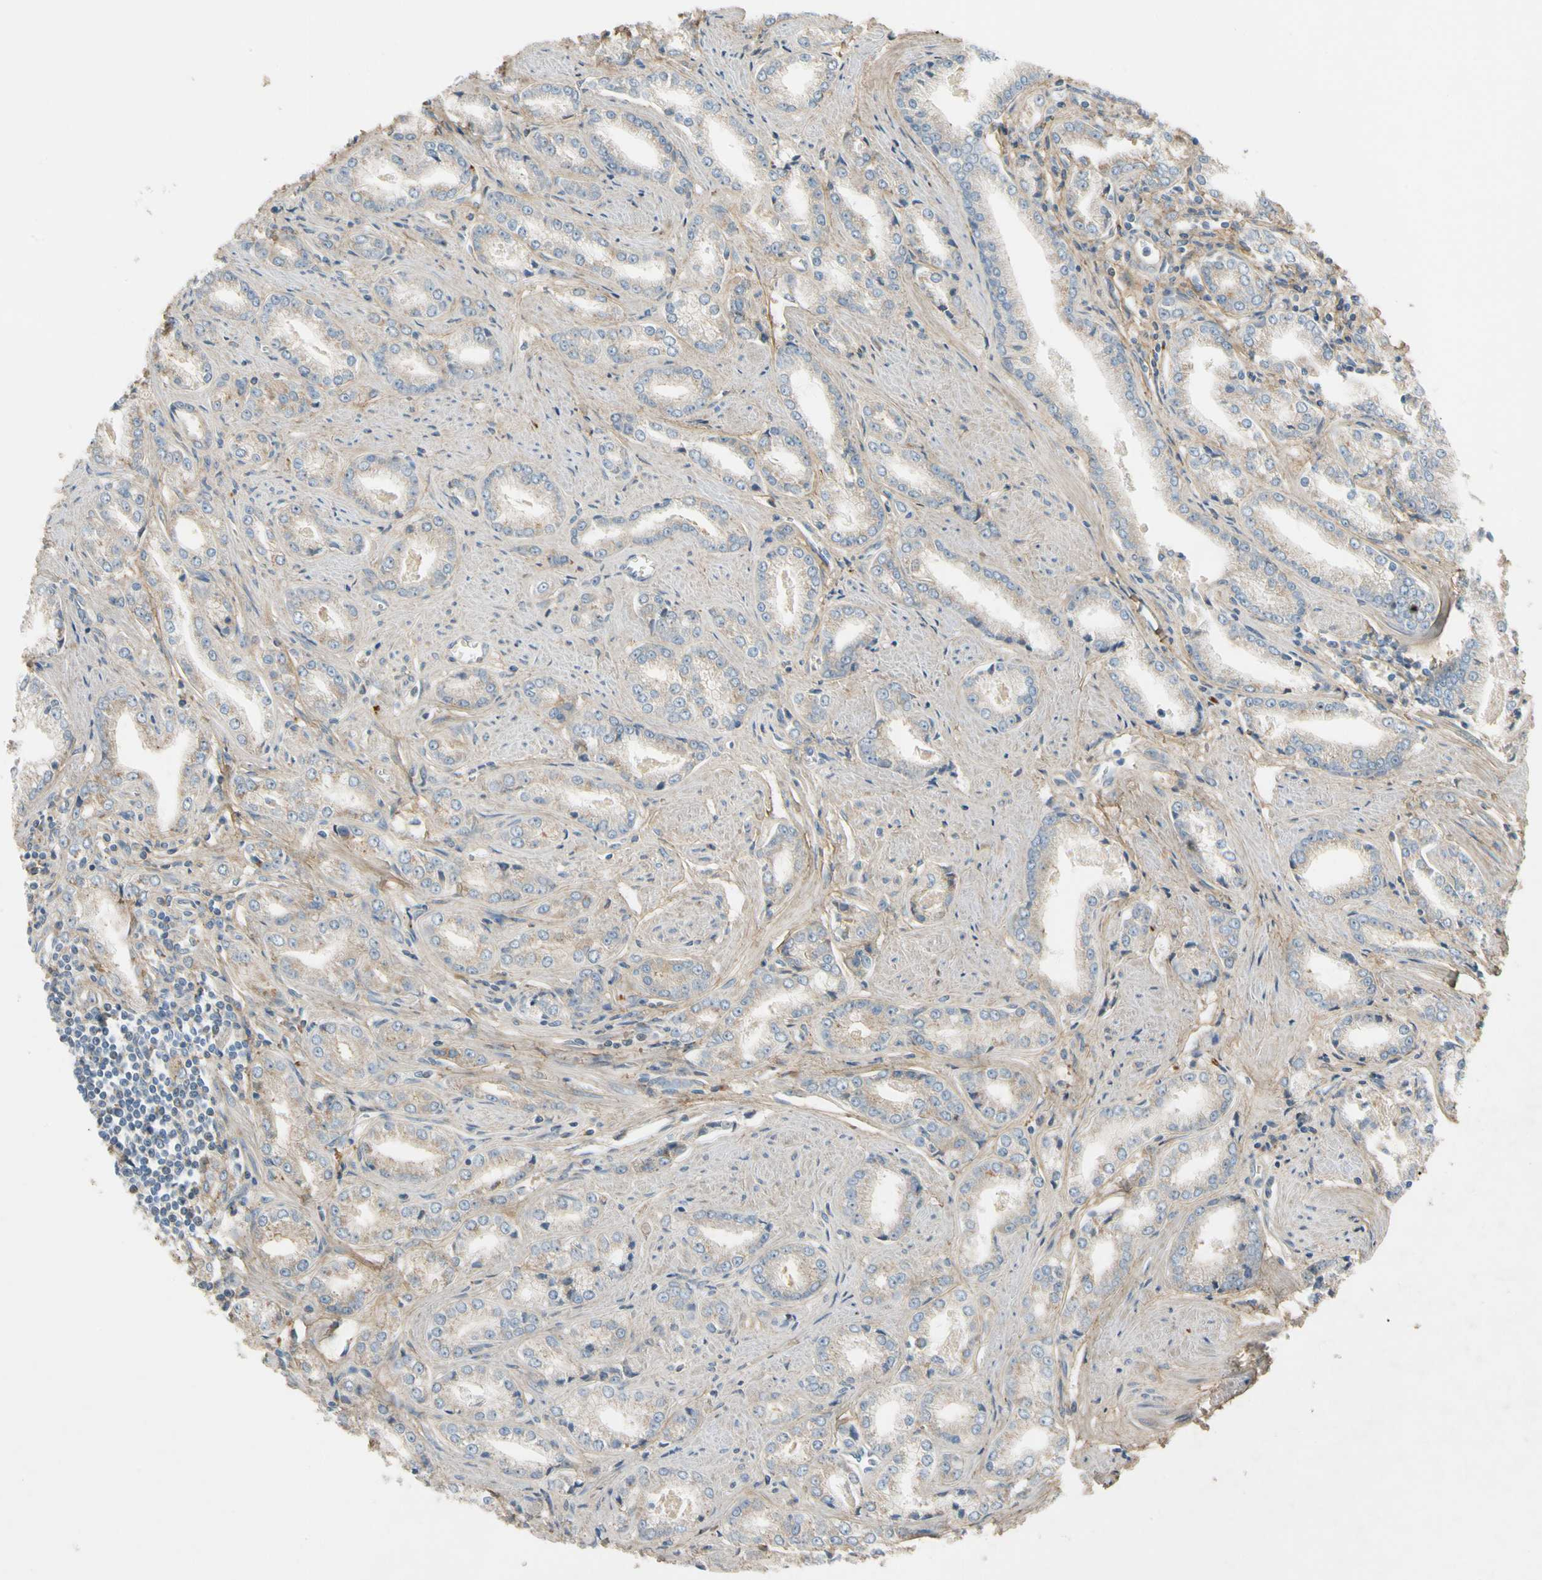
{"staining": {"intensity": "weak", "quantity": ">75%", "location": "cytoplasmic/membranous"}, "tissue": "prostate cancer", "cell_type": "Tumor cells", "image_type": "cancer", "snomed": [{"axis": "morphology", "description": "Adenocarcinoma, Low grade"}, {"axis": "topography", "description": "Prostate"}], "caption": "Protein staining of prostate adenocarcinoma (low-grade) tissue reveals weak cytoplasmic/membranous staining in approximately >75% of tumor cells.", "gene": "MST1R", "patient": {"sex": "male", "age": 64}}